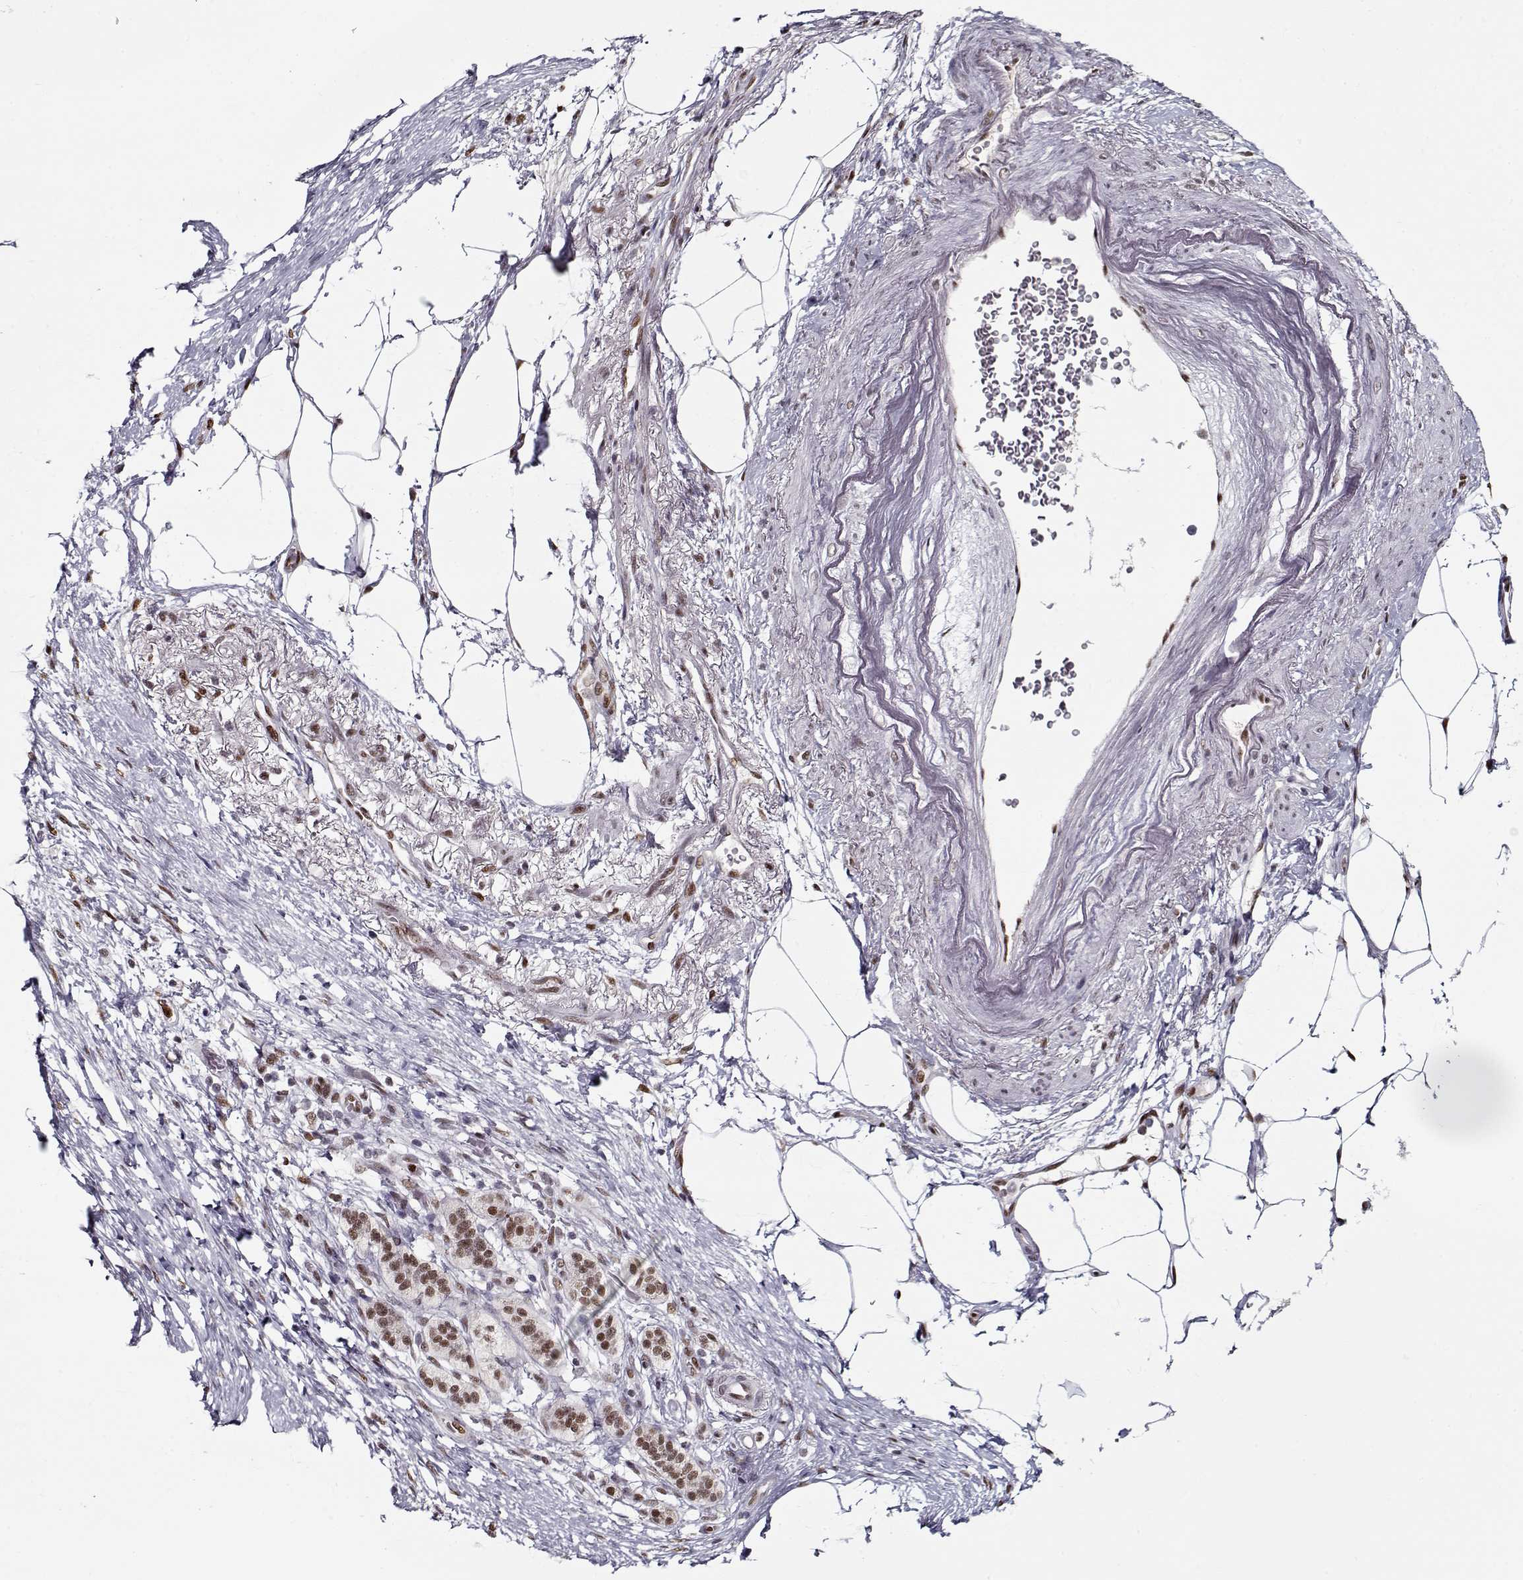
{"staining": {"intensity": "moderate", "quantity": ">75%", "location": "nuclear"}, "tissue": "pancreatic cancer", "cell_type": "Tumor cells", "image_type": "cancer", "snomed": [{"axis": "morphology", "description": "Adenocarcinoma, NOS"}, {"axis": "topography", "description": "Pancreas"}], "caption": "A brown stain labels moderate nuclear staining of a protein in human pancreatic cancer tumor cells.", "gene": "PRMT8", "patient": {"sex": "female", "age": 72}}